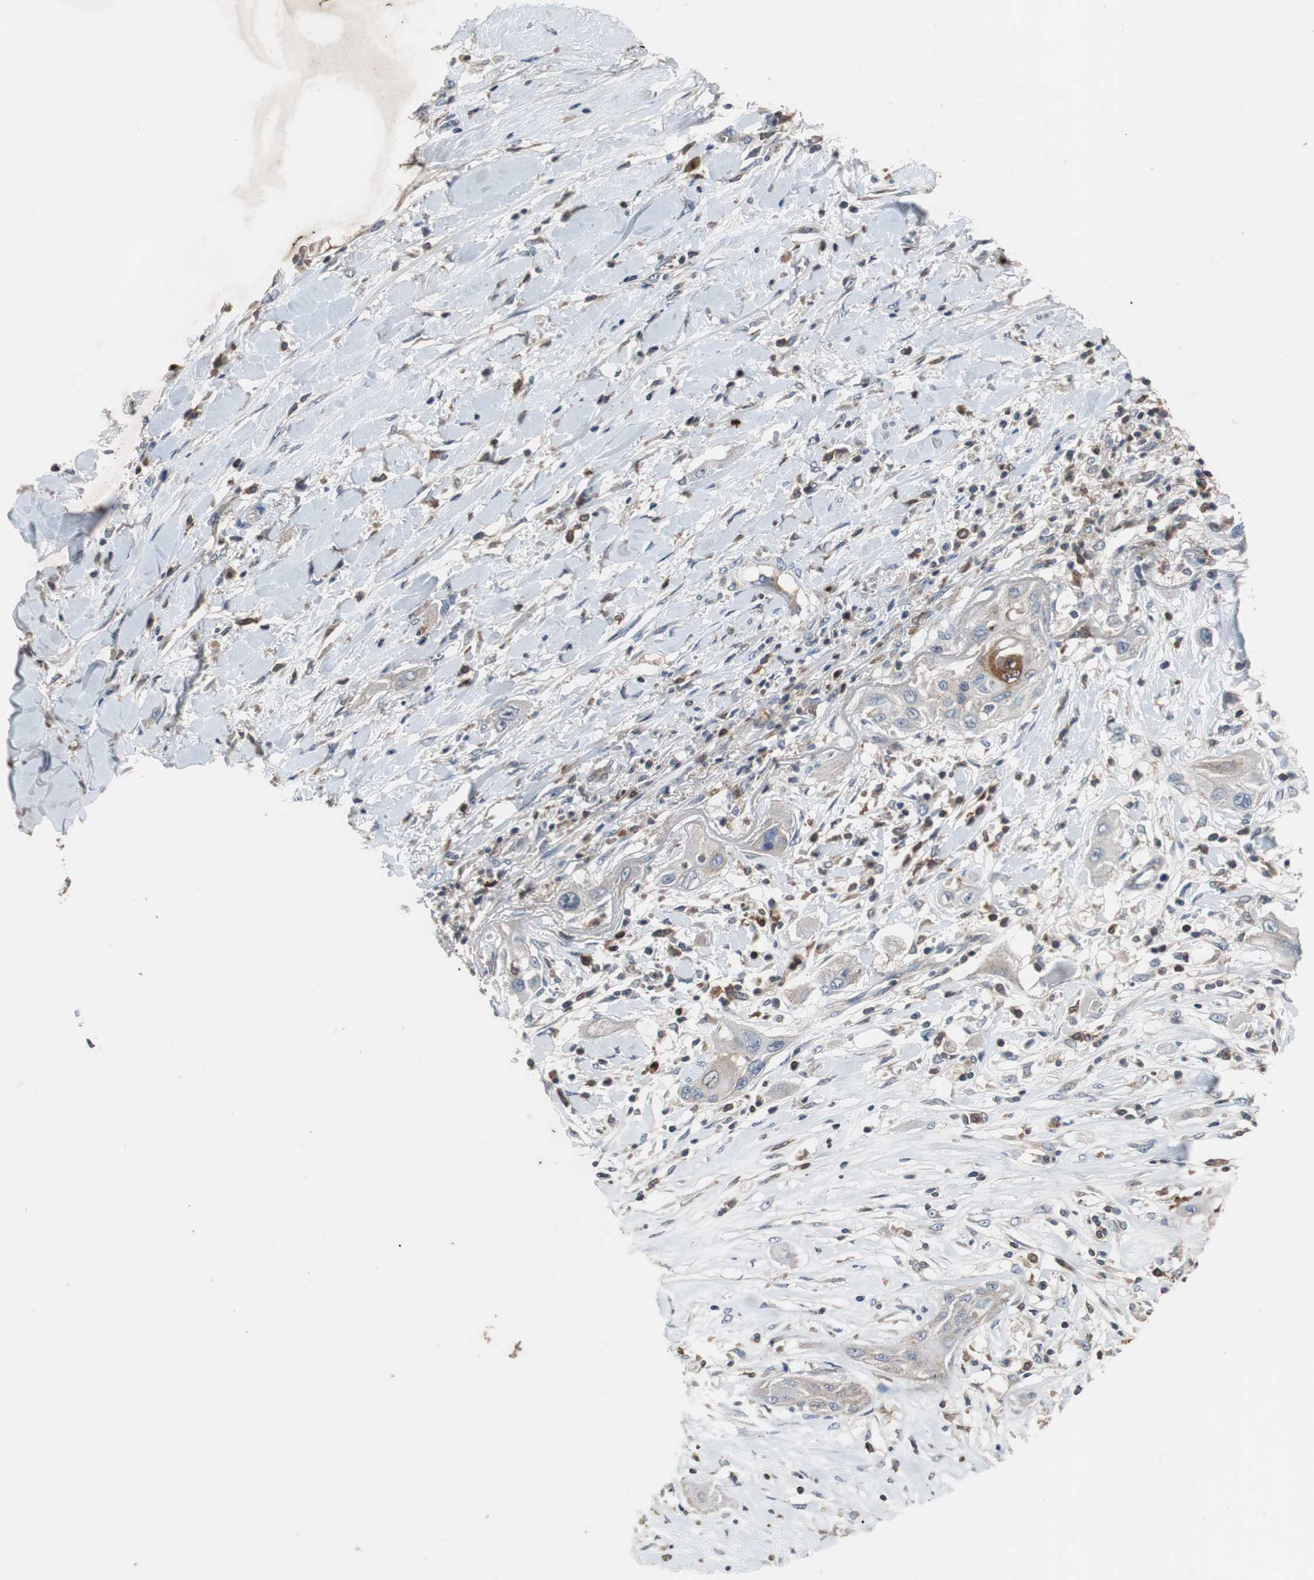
{"staining": {"intensity": "weak", "quantity": ">75%", "location": "cytoplasmic/membranous"}, "tissue": "lung cancer", "cell_type": "Tumor cells", "image_type": "cancer", "snomed": [{"axis": "morphology", "description": "Squamous cell carcinoma, NOS"}, {"axis": "topography", "description": "Lung"}], "caption": "A brown stain shows weak cytoplasmic/membranous staining of a protein in human lung cancer tumor cells.", "gene": "CALB2", "patient": {"sex": "female", "age": 47}}